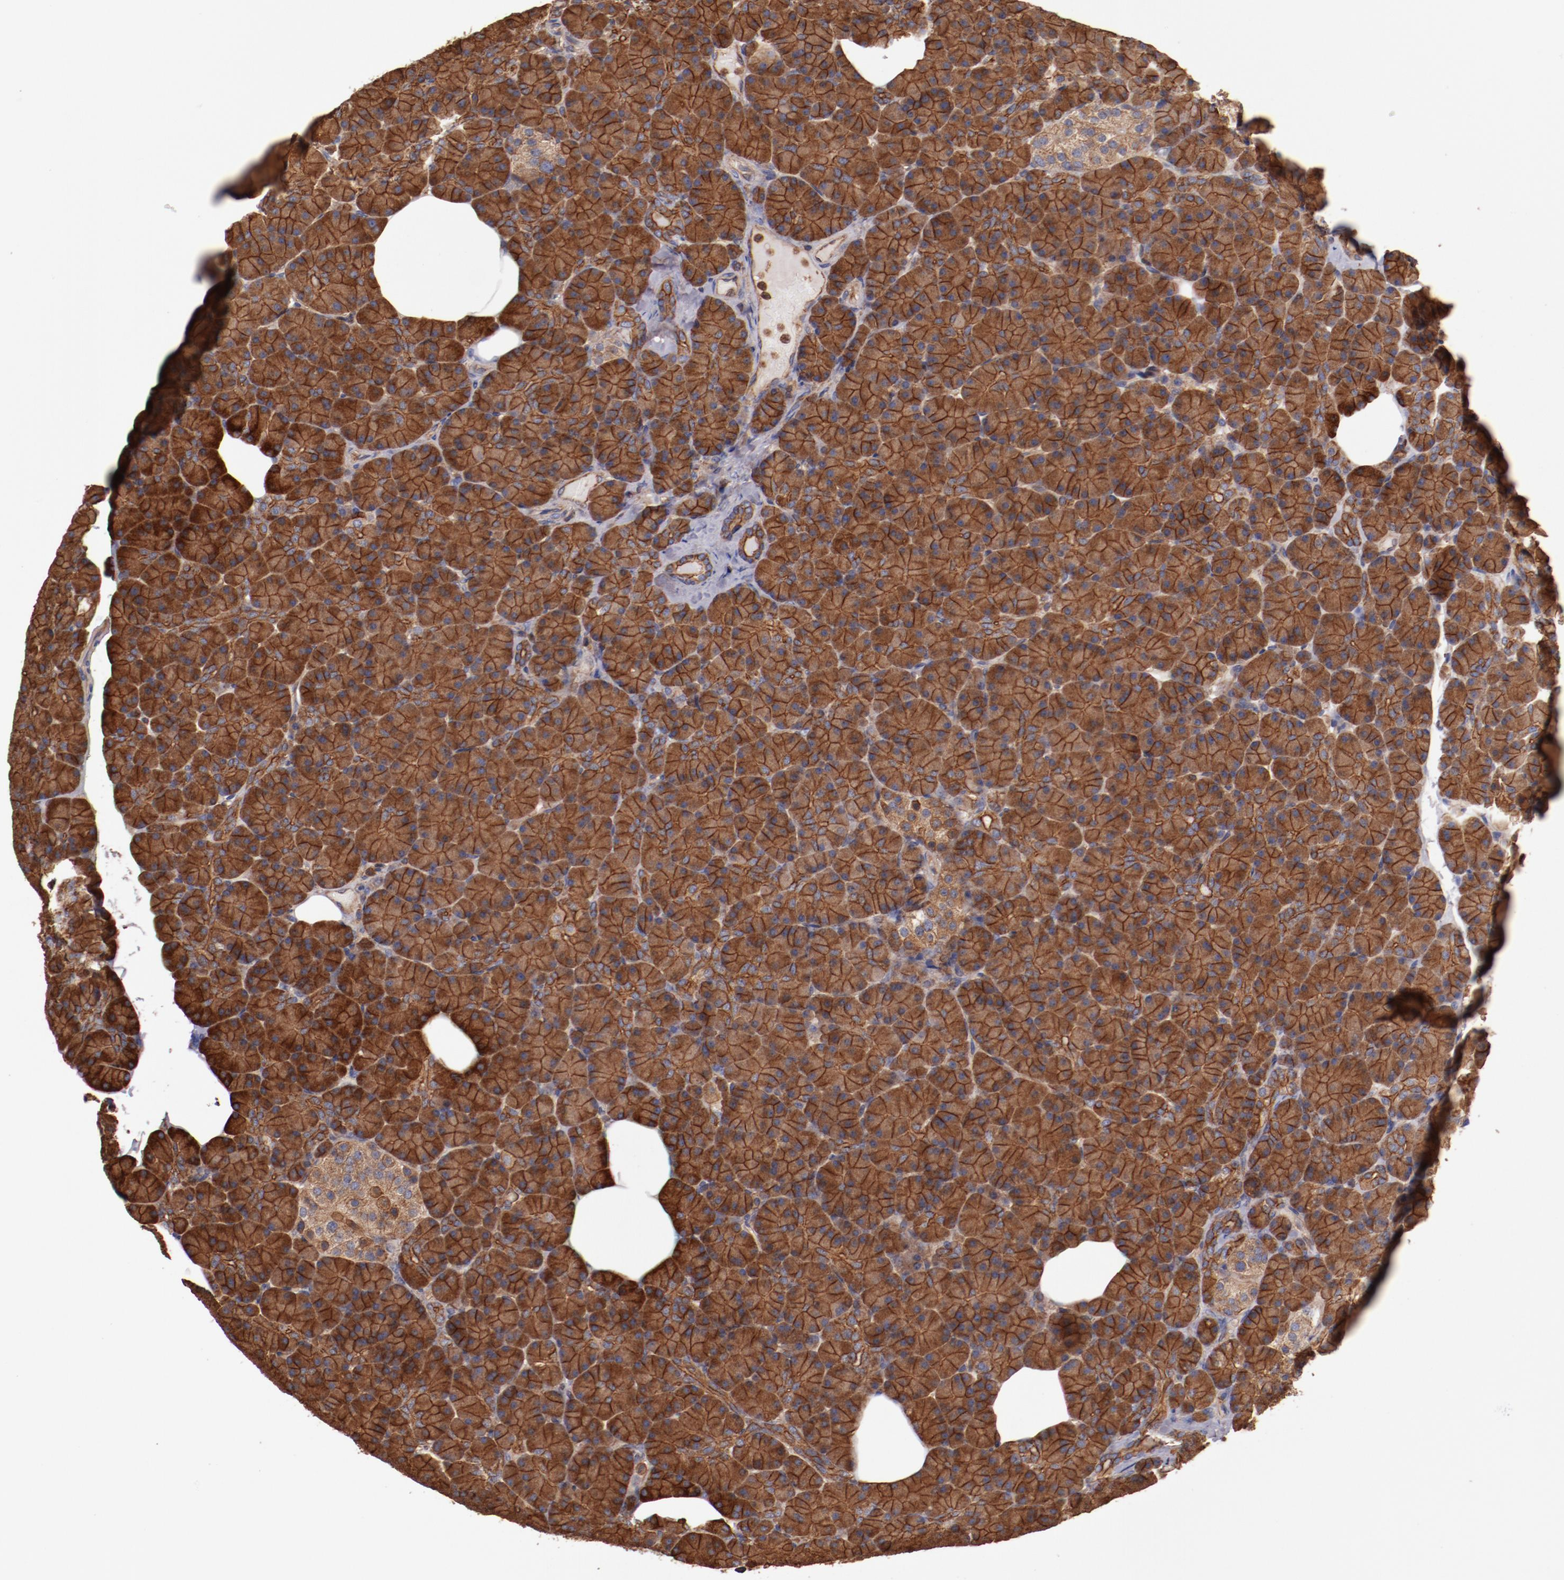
{"staining": {"intensity": "strong", "quantity": ">75%", "location": "cytoplasmic/membranous"}, "tissue": "pancreas", "cell_type": "Exocrine glandular cells", "image_type": "normal", "snomed": [{"axis": "morphology", "description": "Normal tissue, NOS"}, {"axis": "topography", "description": "Pancreas"}], "caption": "Protein expression analysis of unremarkable human pancreas reveals strong cytoplasmic/membranous staining in approximately >75% of exocrine glandular cells. (Brightfield microscopy of DAB IHC at high magnification).", "gene": "TMOD3", "patient": {"sex": "female", "age": 43}}